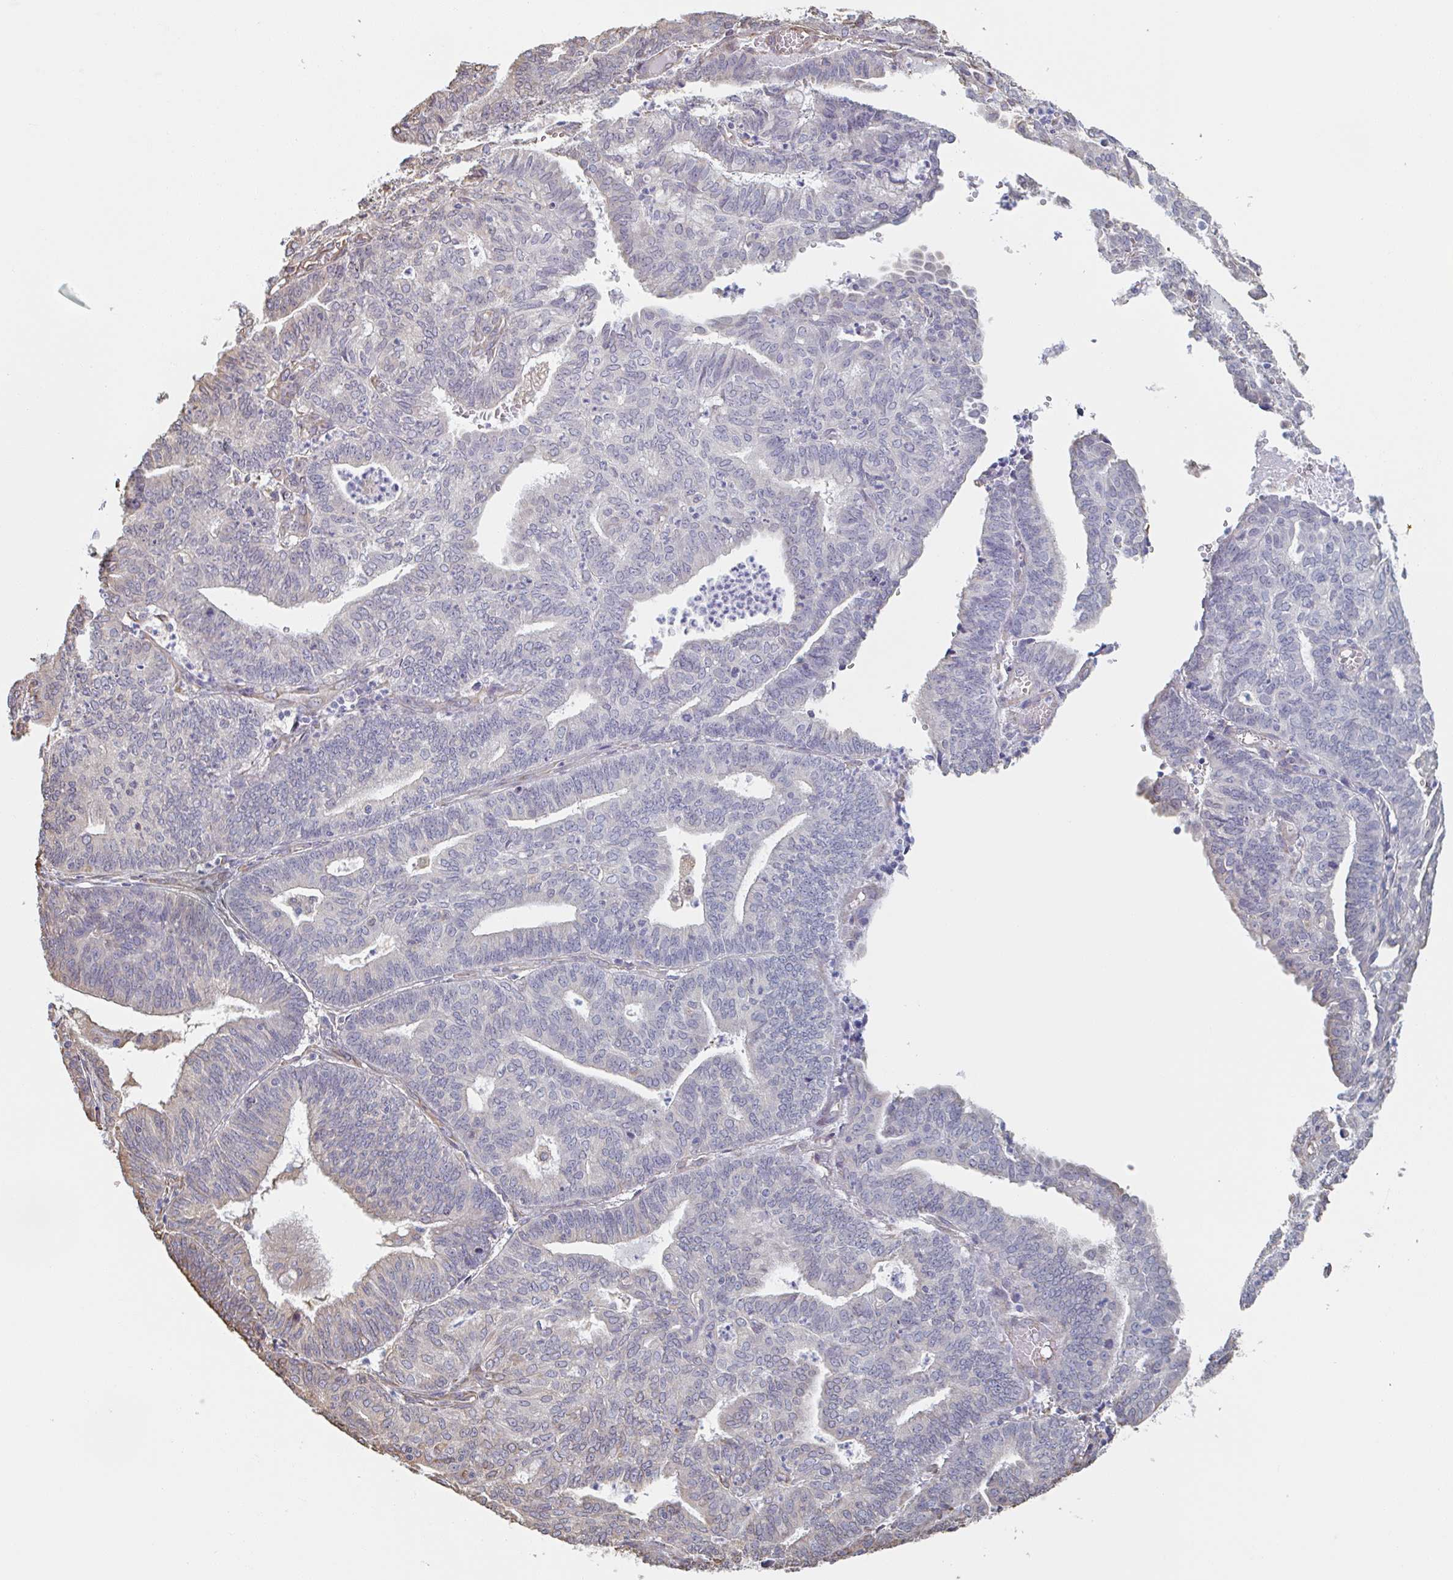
{"staining": {"intensity": "moderate", "quantity": "<25%", "location": "cytoplasmic/membranous"}, "tissue": "endometrial cancer", "cell_type": "Tumor cells", "image_type": "cancer", "snomed": [{"axis": "morphology", "description": "Adenocarcinoma, NOS"}, {"axis": "topography", "description": "Endometrium"}], "caption": "Immunohistochemistry (DAB (3,3'-diaminobenzidine)) staining of adenocarcinoma (endometrial) shows moderate cytoplasmic/membranous protein staining in approximately <25% of tumor cells. The protein is shown in brown color, while the nuclei are stained blue.", "gene": "RAB5IF", "patient": {"sex": "female", "age": 61}}